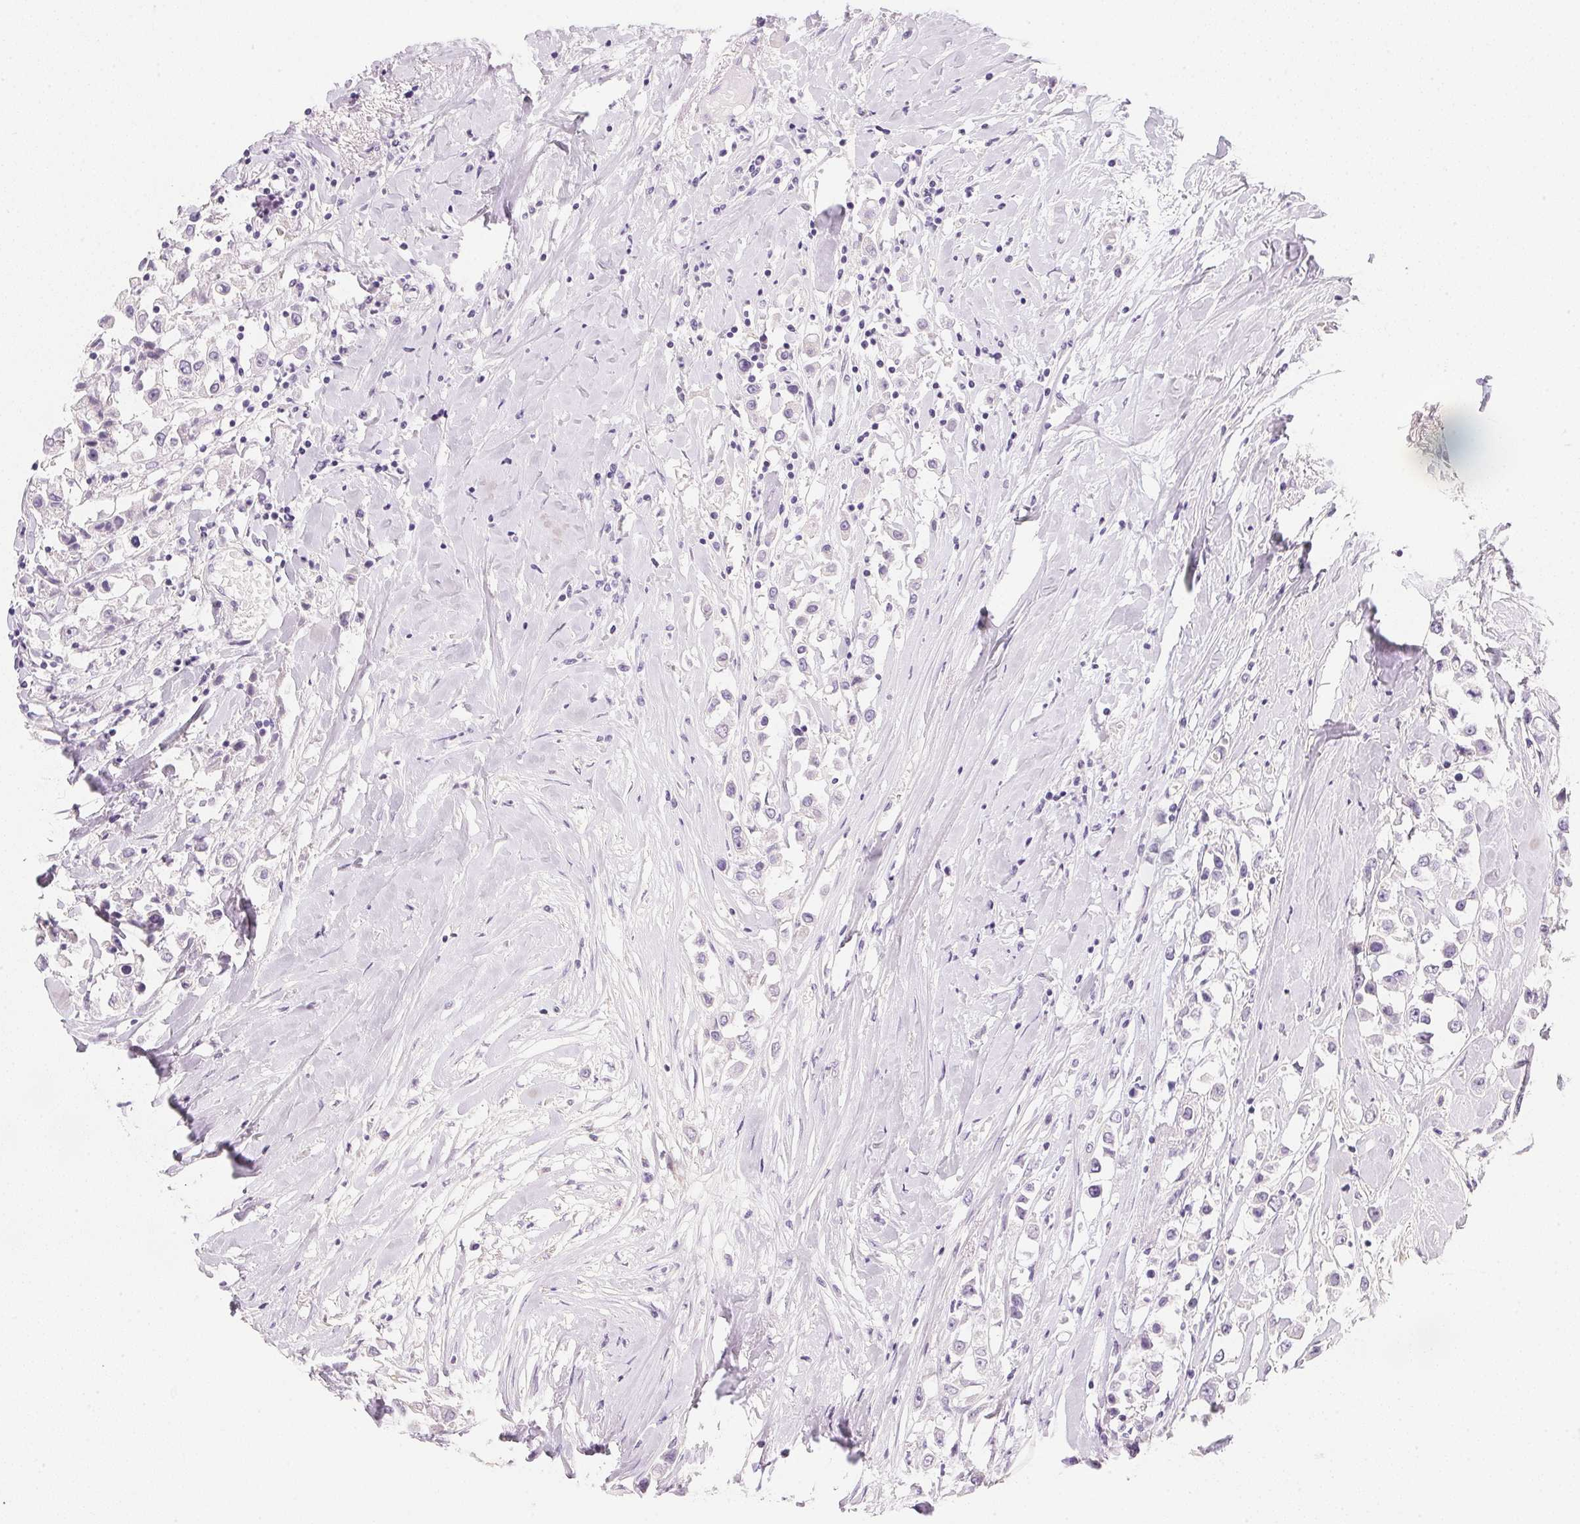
{"staining": {"intensity": "negative", "quantity": "none", "location": "none"}, "tissue": "breast cancer", "cell_type": "Tumor cells", "image_type": "cancer", "snomed": [{"axis": "morphology", "description": "Duct carcinoma"}, {"axis": "topography", "description": "Breast"}], "caption": "High magnification brightfield microscopy of breast cancer (intraductal carcinoma) stained with DAB (brown) and counterstained with hematoxylin (blue): tumor cells show no significant positivity. (Brightfield microscopy of DAB (3,3'-diaminobenzidine) immunohistochemistry at high magnification).", "gene": "ACP3", "patient": {"sex": "female", "age": 61}}